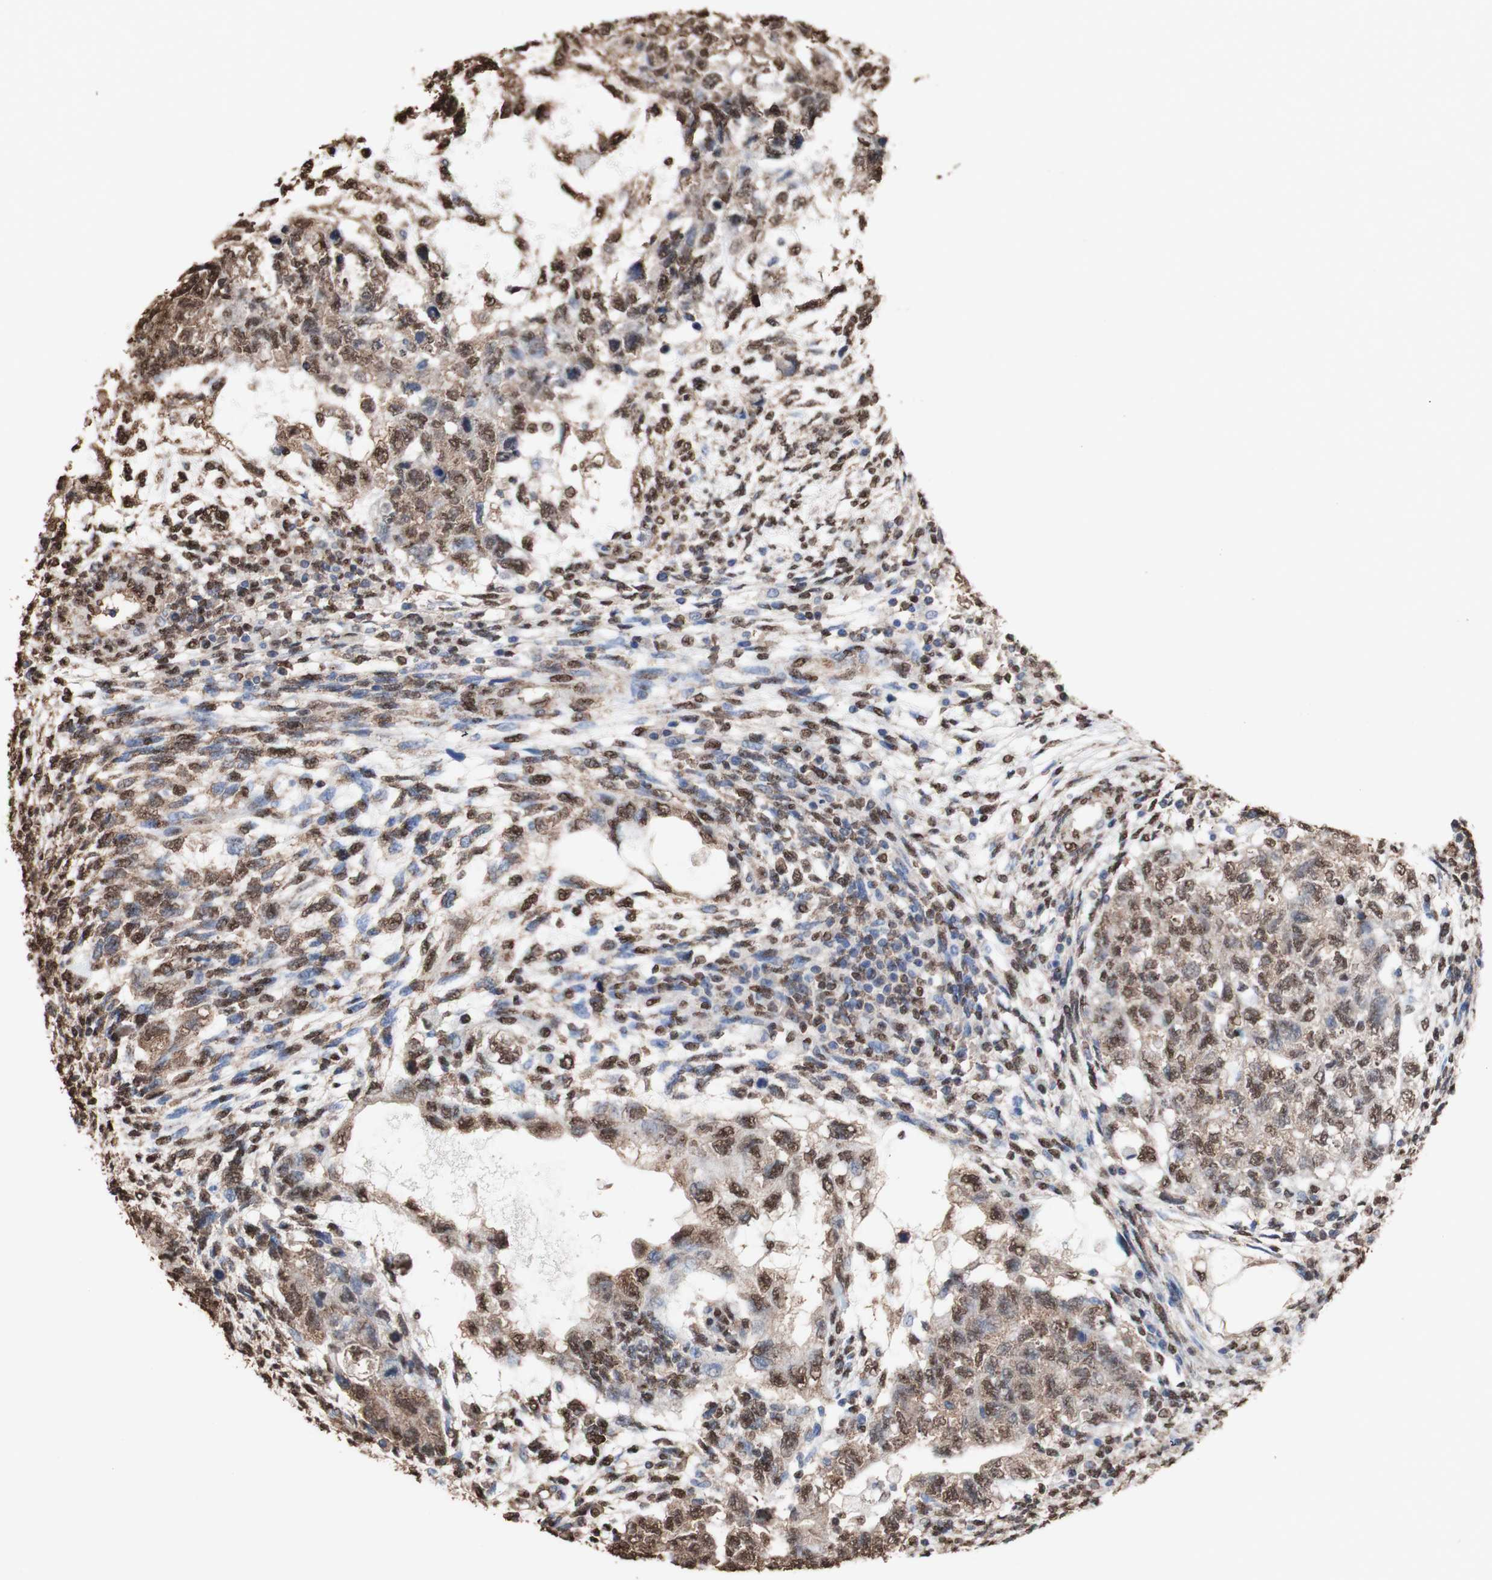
{"staining": {"intensity": "moderate", "quantity": ">75%", "location": "cytoplasmic/membranous,nuclear"}, "tissue": "testis cancer", "cell_type": "Tumor cells", "image_type": "cancer", "snomed": [{"axis": "morphology", "description": "Normal tissue, NOS"}, {"axis": "morphology", "description": "Carcinoma, Embryonal, NOS"}, {"axis": "topography", "description": "Testis"}], "caption": "An image showing moderate cytoplasmic/membranous and nuclear positivity in approximately >75% of tumor cells in embryonal carcinoma (testis), as visualized by brown immunohistochemical staining.", "gene": "PIDD1", "patient": {"sex": "male", "age": 36}}